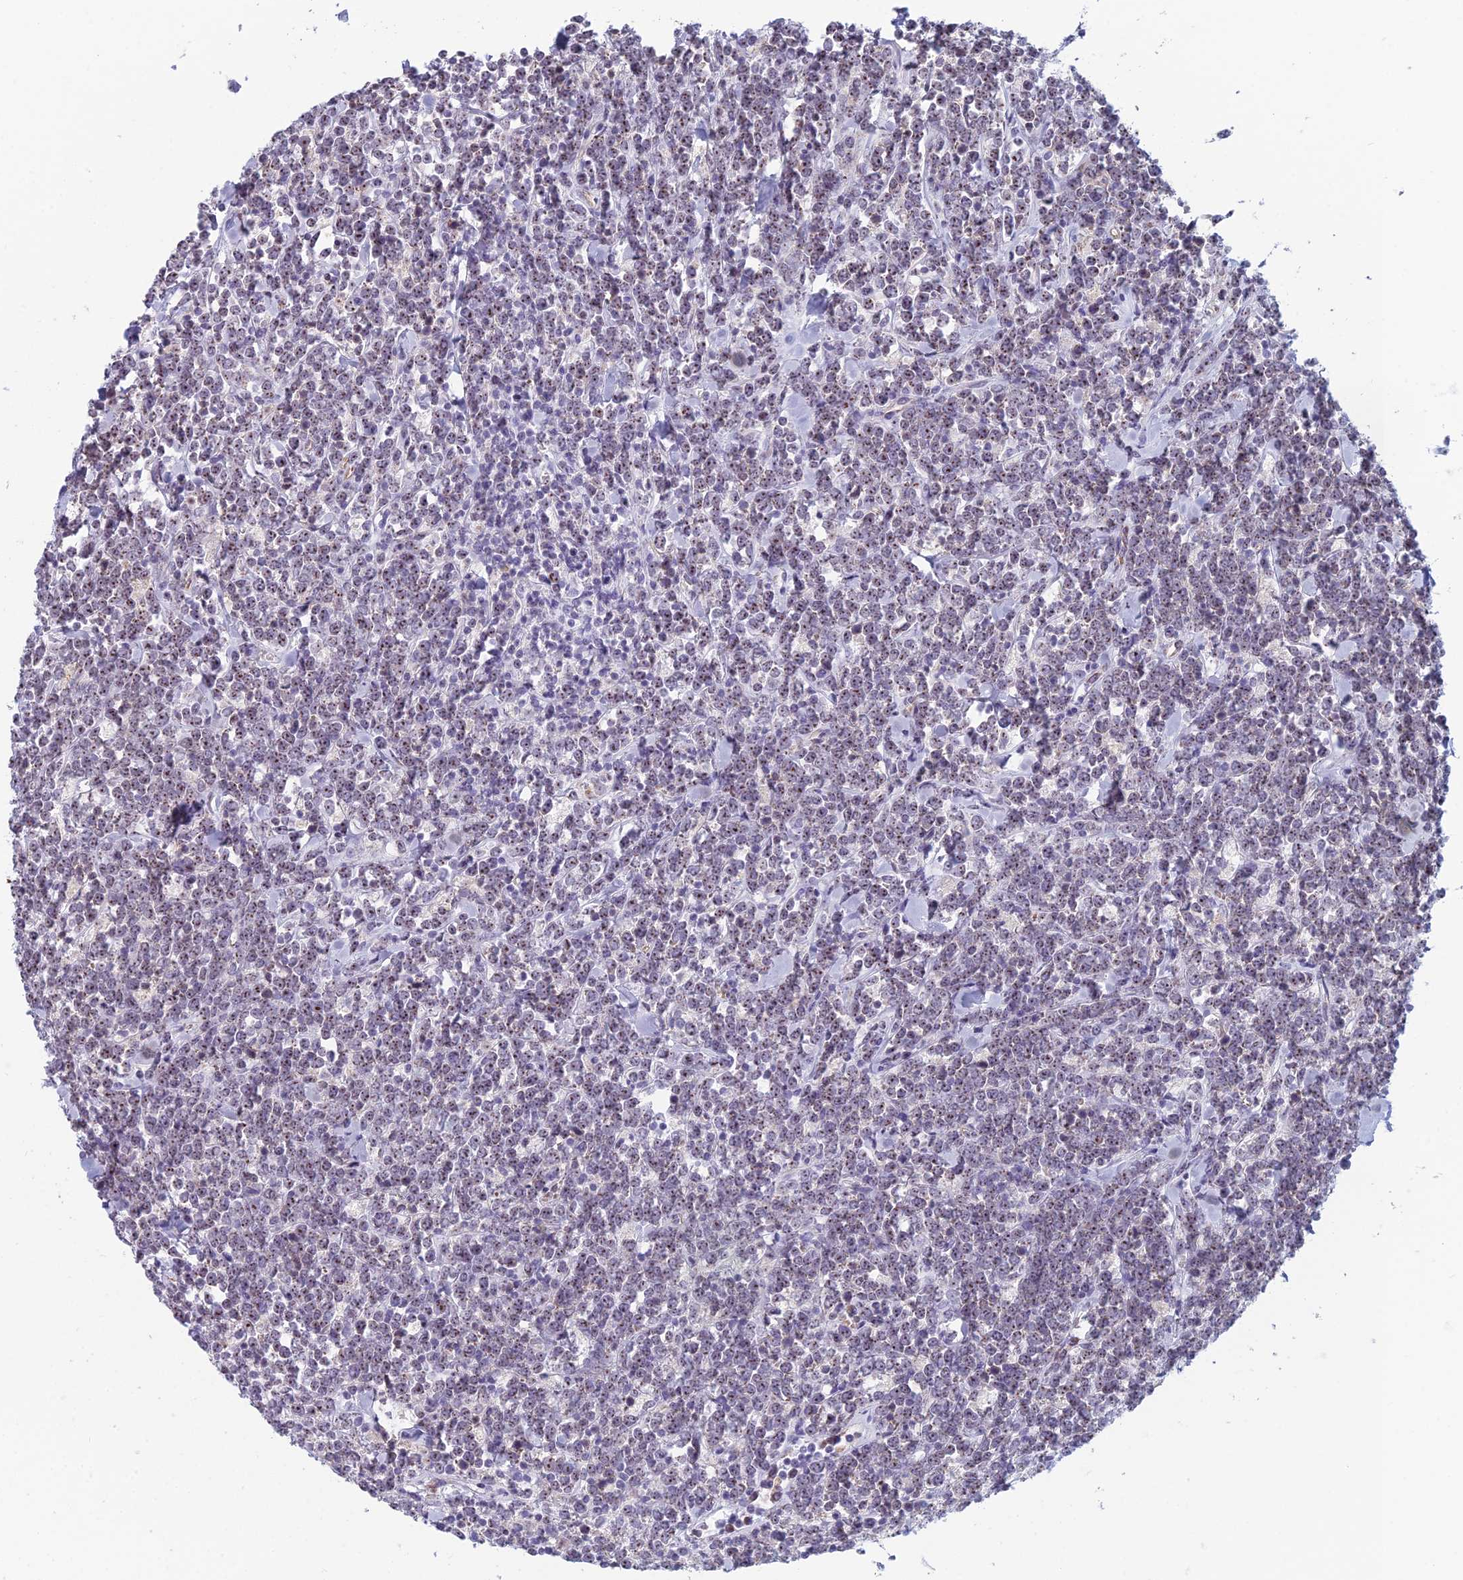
{"staining": {"intensity": "weak", "quantity": ">75%", "location": "nuclear"}, "tissue": "lymphoma", "cell_type": "Tumor cells", "image_type": "cancer", "snomed": [{"axis": "morphology", "description": "Malignant lymphoma, non-Hodgkin's type, High grade"}, {"axis": "topography", "description": "Small intestine"}], "caption": "Immunohistochemistry (IHC) staining of high-grade malignant lymphoma, non-Hodgkin's type, which demonstrates low levels of weak nuclear staining in about >75% of tumor cells indicating weak nuclear protein positivity. The staining was performed using DAB (brown) for protein detection and nuclei were counterstained in hematoxylin (blue).", "gene": "NOC2L", "patient": {"sex": "male", "age": 8}}